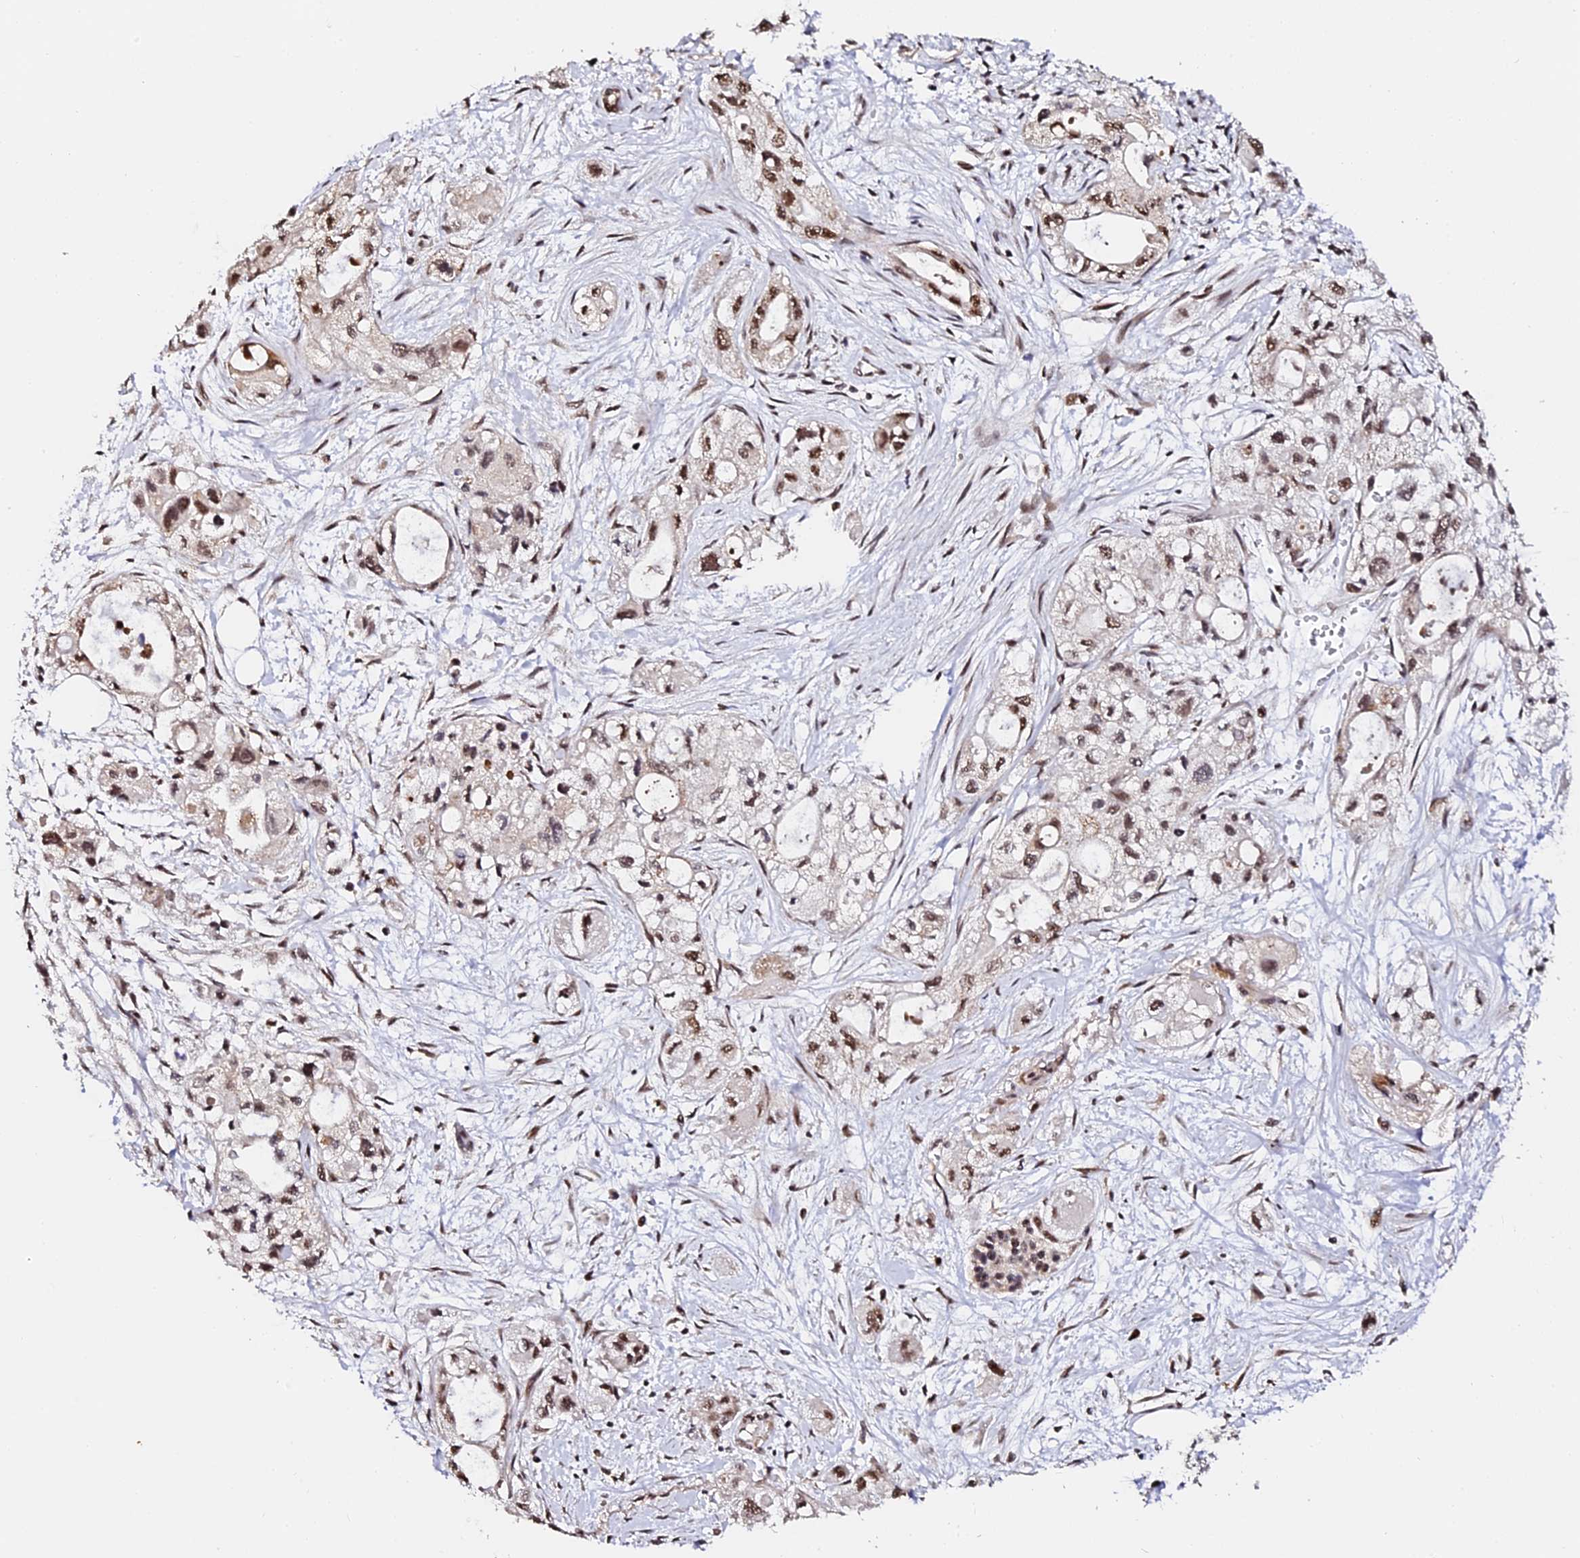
{"staining": {"intensity": "moderate", "quantity": ">75%", "location": "nuclear"}, "tissue": "pancreatic cancer", "cell_type": "Tumor cells", "image_type": "cancer", "snomed": [{"axis": "morphology", "description": "Adenocarcinoma, NOS"}, {"axis": "topography", "description": "Pancreas"}], "caption": "A micrograph of pancreatic cancer (adenocarcinoma) stained for a protein exhibits moderate nuclear brown staining in tumor cells.", "gene": "MCRS1", "patient": {"sex": "male", "age": 75}}